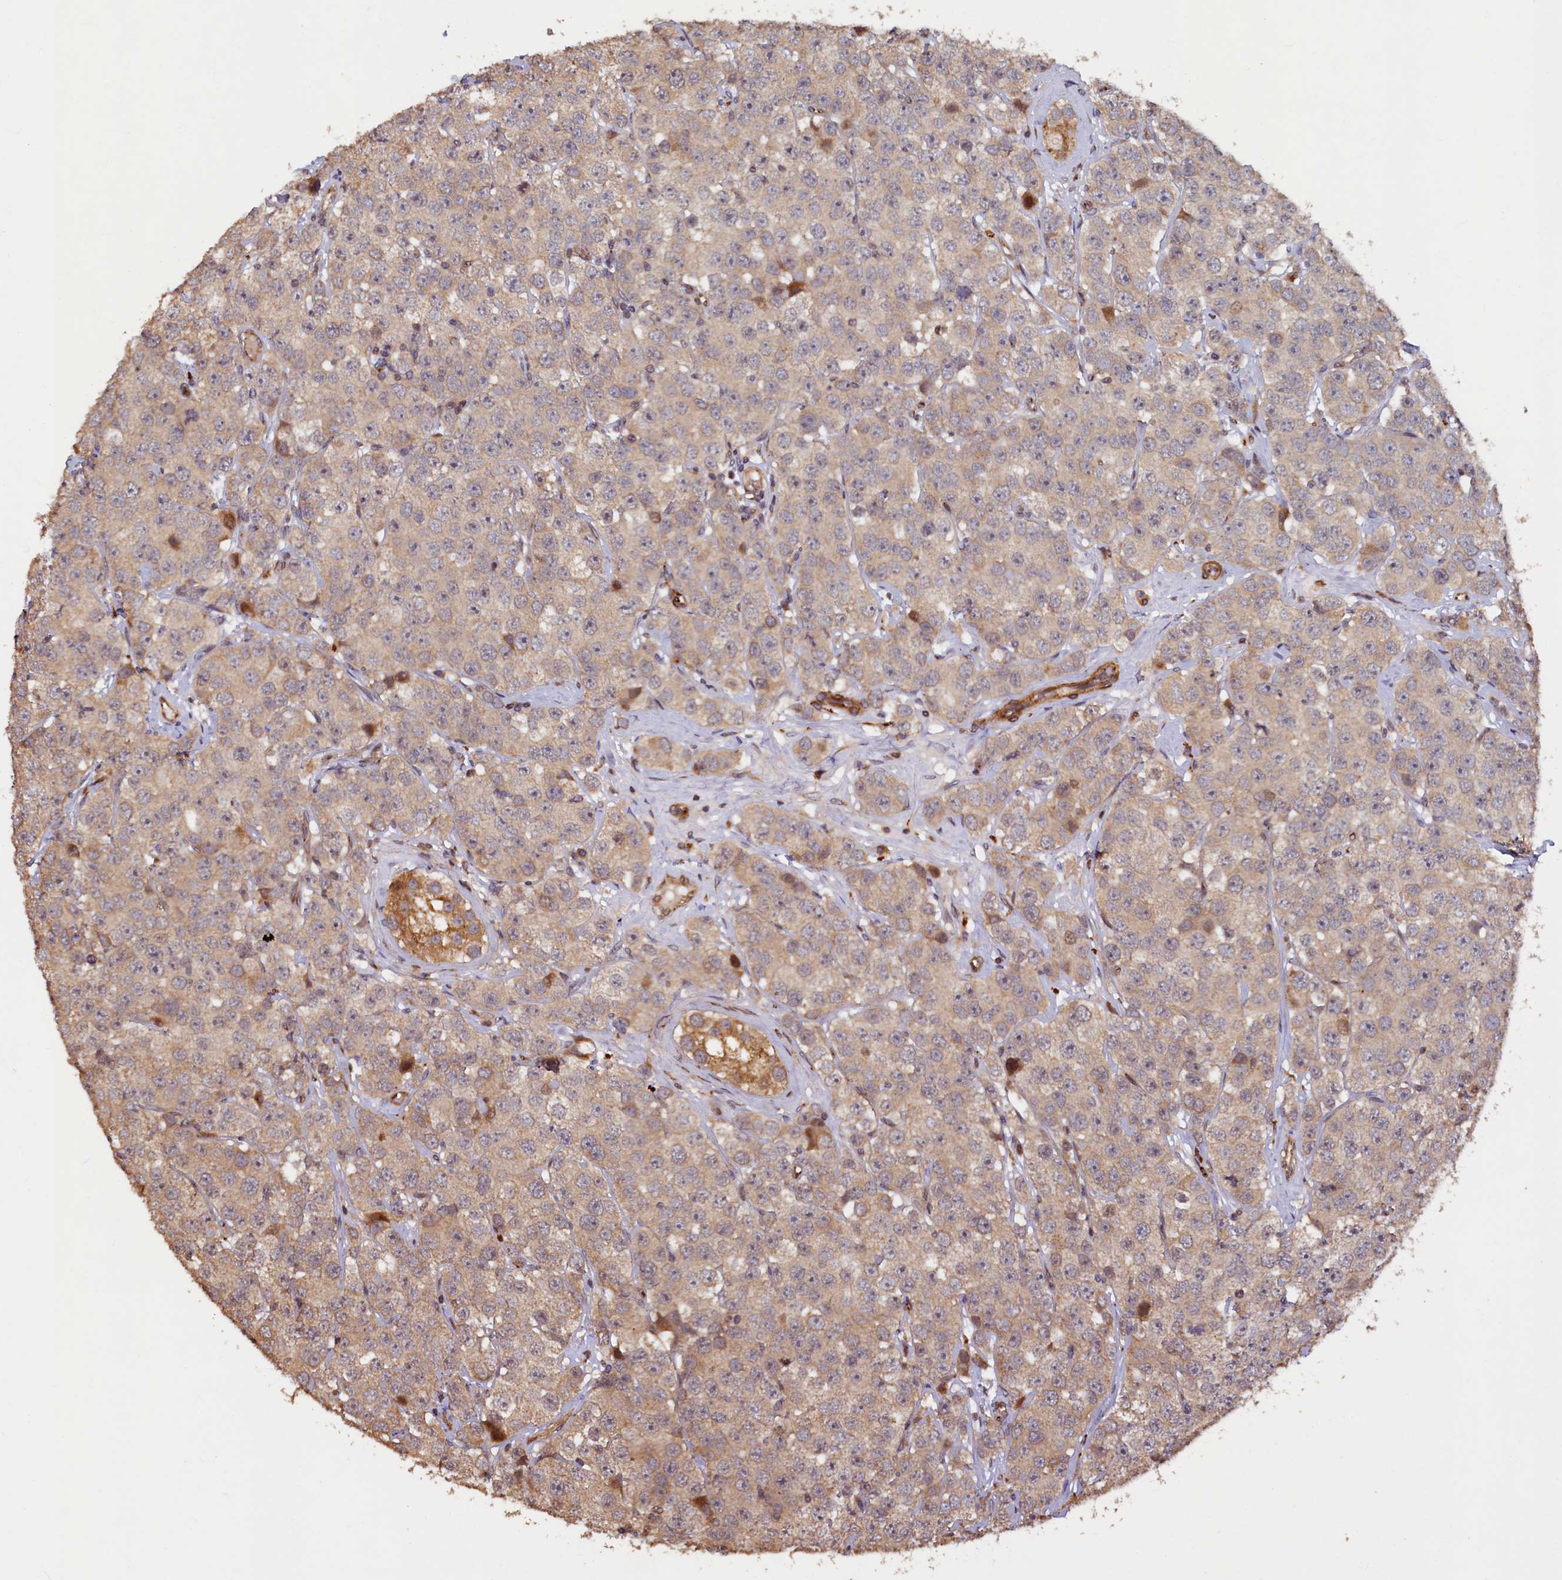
{"staining": {"intensity": "weak", "quantity": "25%-75%", "location": "cytoplasmic/membranous"}, "tissue": "testis cancer", "cell_type": "Tumor cells", "image_type": "cancer", "snomed": [{"axis": "morphology", "description": "Seminoma, NOS"}, {"axis": "topography", "description": "Testis"}], "caption": "This photomicrograph demonstrates immunohistochemistry (IHC) staining of testis cancer, with low weak cytoplasmic/membranous expression in about 25%-75% of tumor cells.", "gene": "TMEM181", "patient": {"sex": "male", "age": 28}}